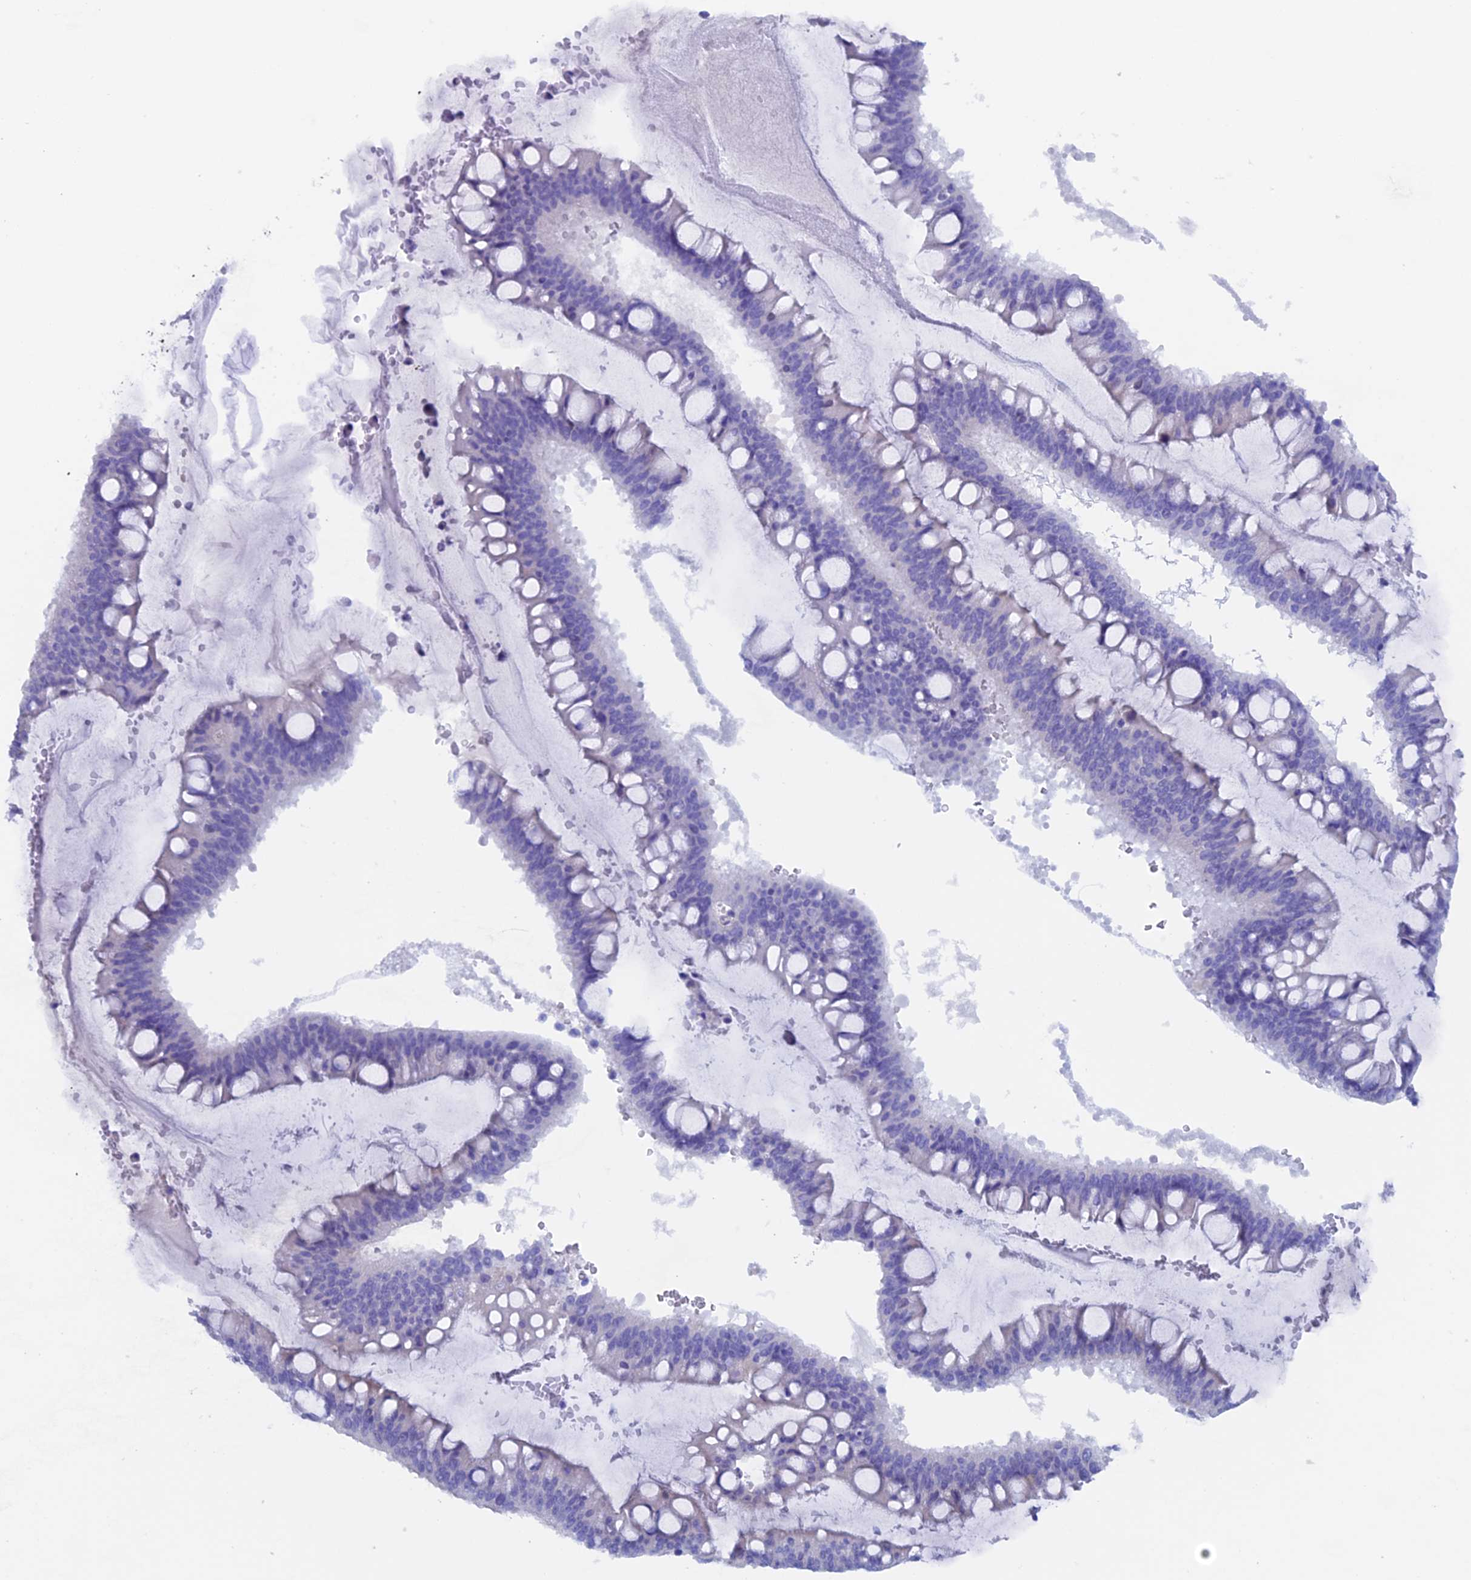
{"staining": {"intensity": "negative", "quantity": "none", "location": "none"}, "tissue": "ovarian cancer", "cell_type": "Tumor cells", "image_type": "cancer", "snomed": [{"axis": "morphology", "description": "Cystadenocarcinoma, mucinous, NOS"}, {"axis": "topography", "description": "Ovary"}], "caption": "Ovarian mucinous cystadenocarcinoma stained for a protein using immunohistochemistry (IHC) reveals no positivity tumor cells.", "gene": "PSMC3IP", "patient": {"sex": "female", "age": 73}}